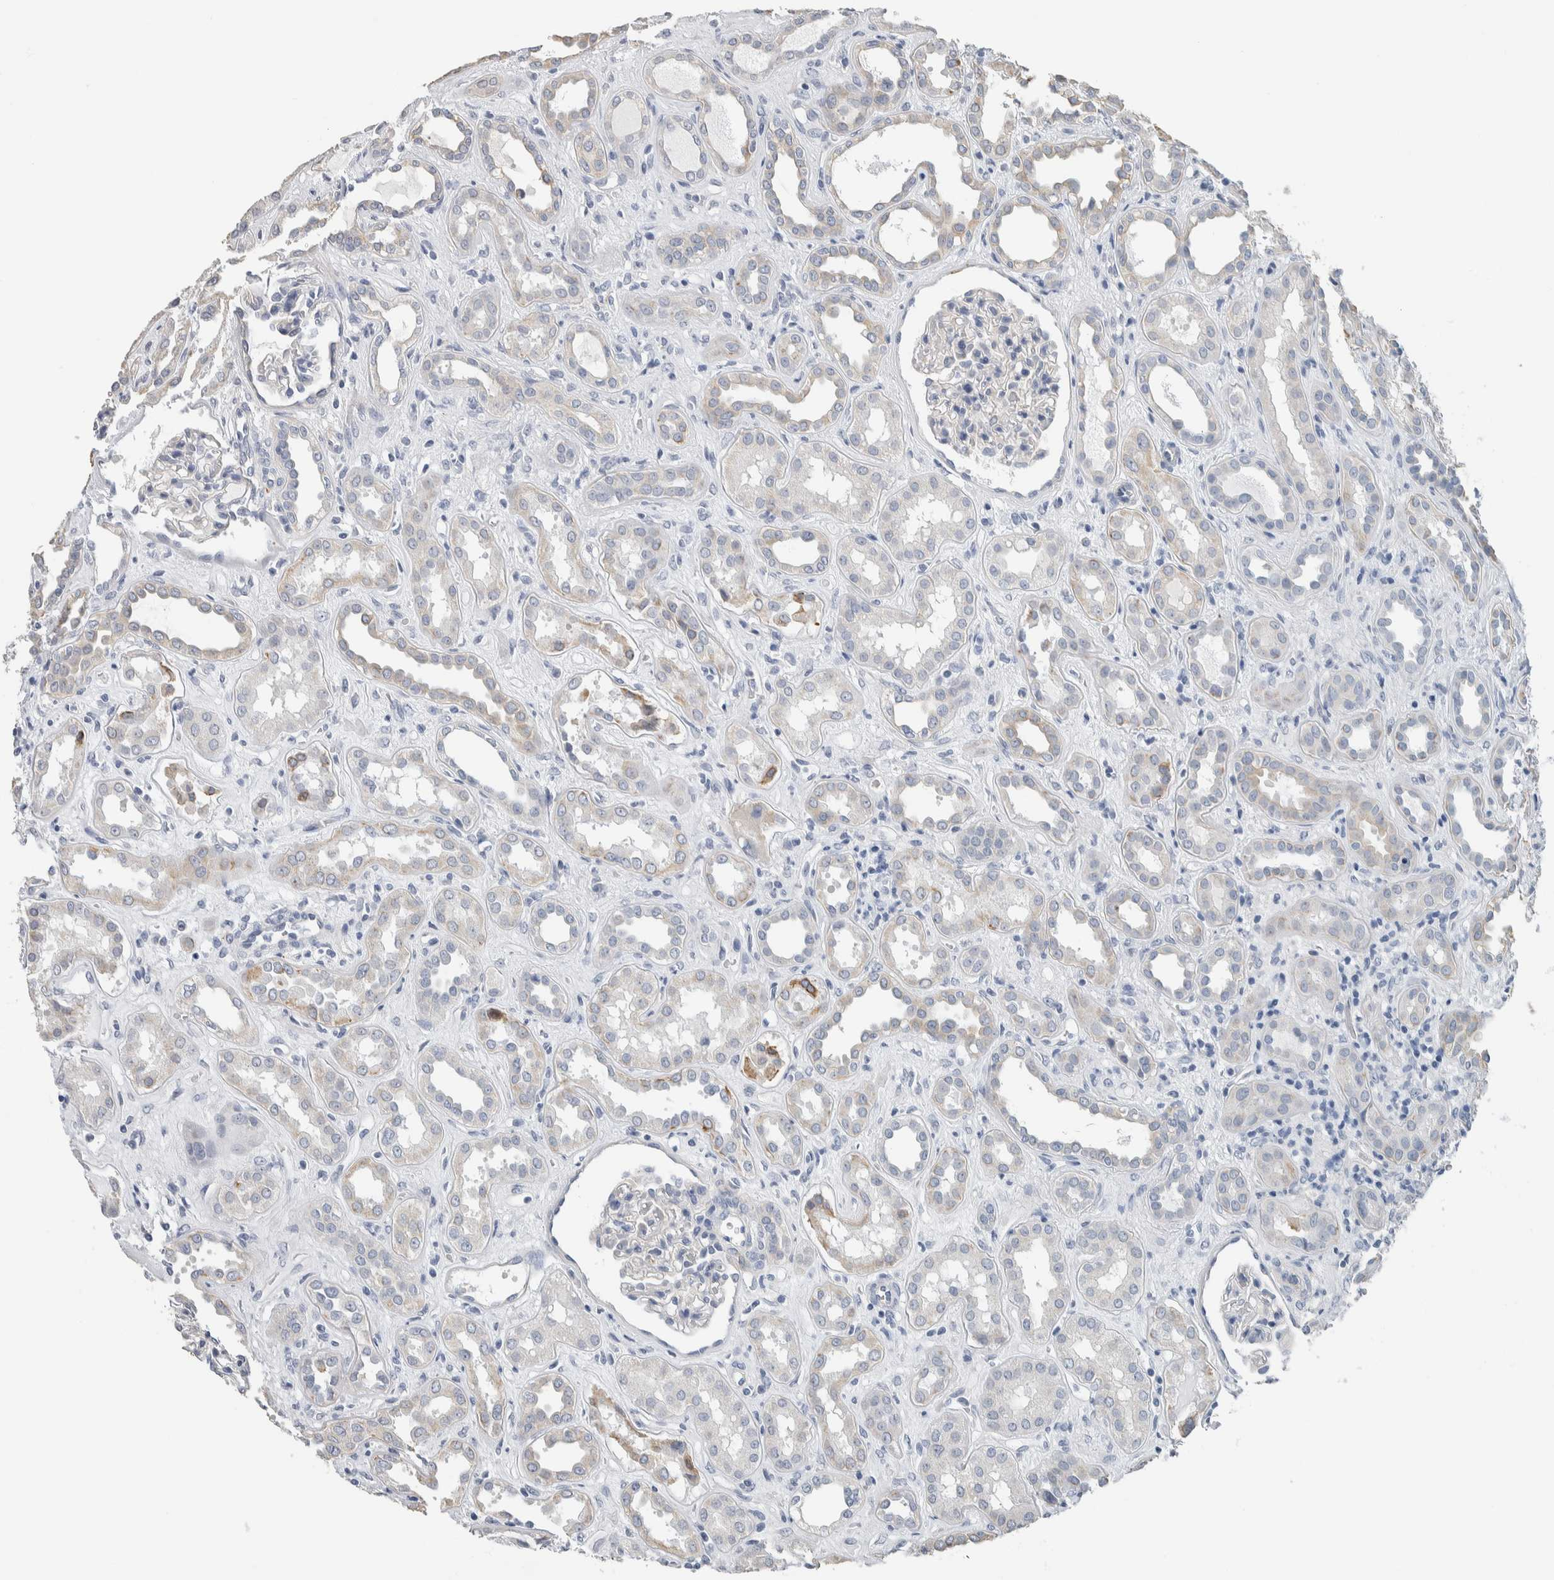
{"staining": {"intensity": "negative", "quantity": "none", "location": "none"}, "tissue": "kidney", "cell_type": "Cells in glomeruli", "image_type": "normal", "snomed": [{"axis": "morphology", "description": "Normal tissue, NOS"}, {"axis": "topography", "description": "Kidney"}], "caption": "Histopathology image shows no significant protein expression in cells in glomeruli of unremarkable kidney.", "gene": "NEFM", "patient": {"sex": "male", "age": 59}}